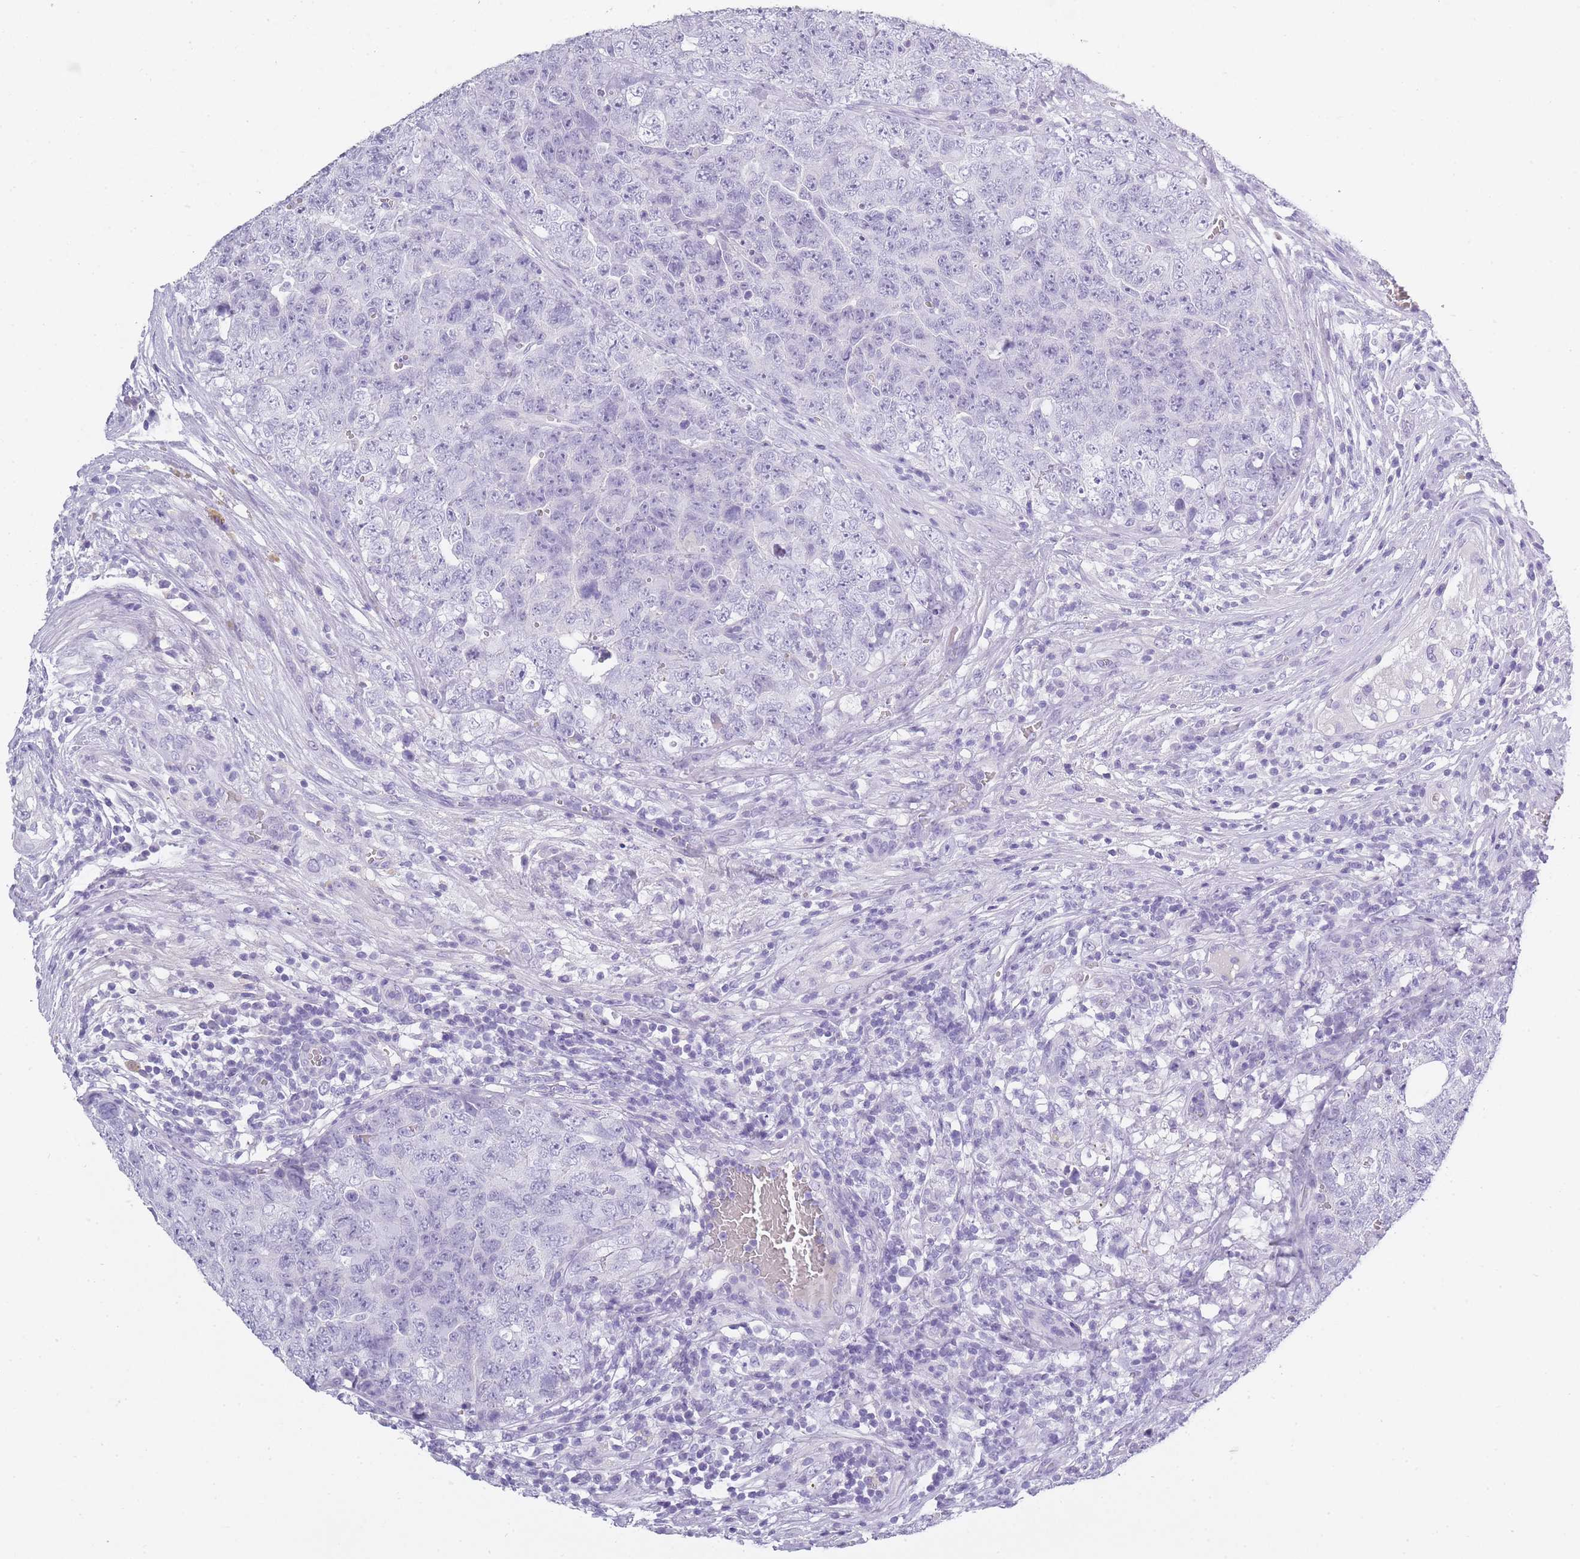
{"staining": {"intensity": "negative", "quantity": "none", "location": "none"}, "tissue": "testis cancer", "cell_type": "Tumor cells", "image_type": "cancer", "snomed": [{"axis": "morphology", "description": "Seminoma, NOS"}, {"axis": "morphology", "description": "Teratoma, malignant, NOS"}, {"axis": "topography", "description": "Testis"}], "caption": "The micrograph demonstrates no significant expression in tumor cells of seminoma (testis).", "gene": "TCP11", "patient": {"sex": "male", "age": 34}}